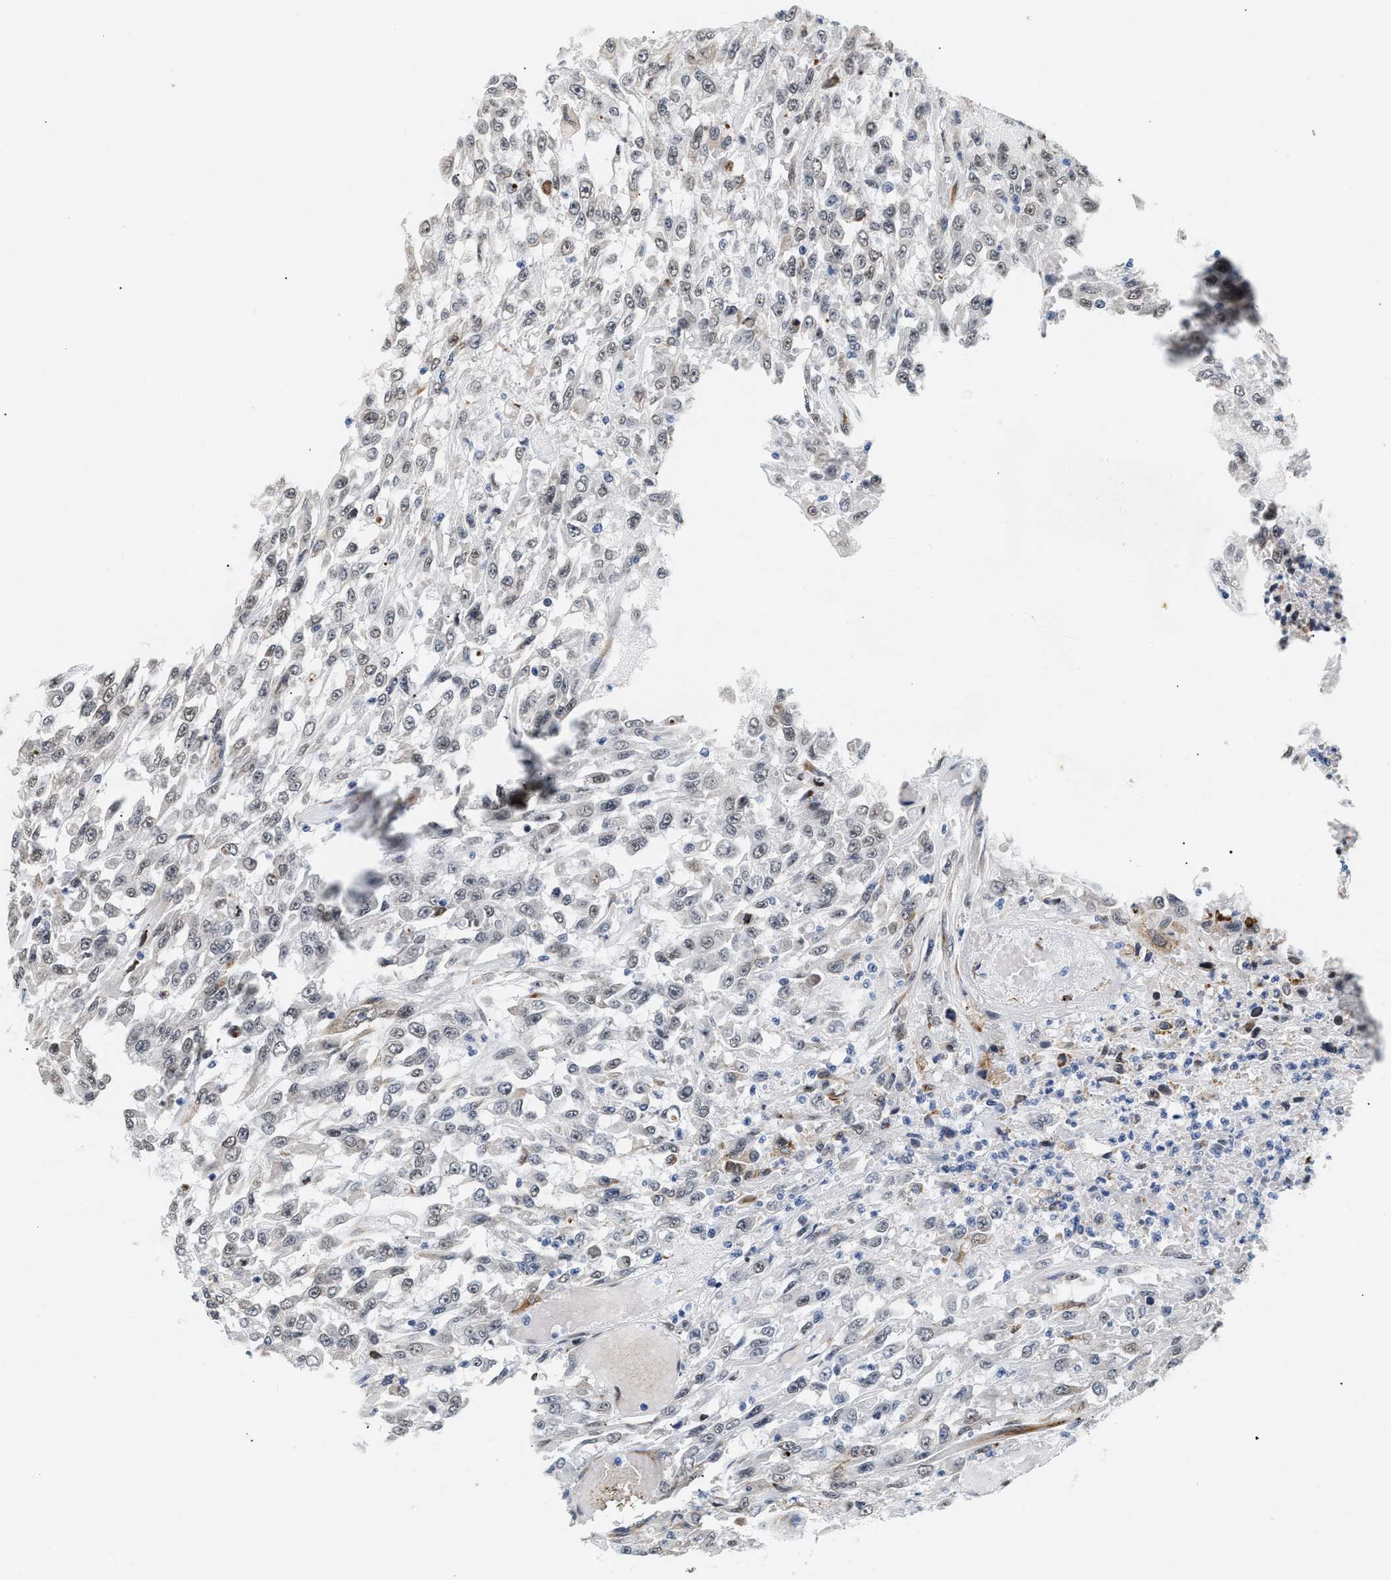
{"staining": {"intensity": "weak", "quantity": "<25%", "location": "nuclear"}, "tissue": "urothelial cancer", "cell_type": "Tumor cells", "image_type": "cancer", "snomed": [{"axis": "morphology", "description": "Urothelial carcinoma, High grade"}, {"axis": "topography", "description": "Urinary bladder"}], "caption": "Immunohistochemical staining of human urothelial cancer reveals no significant staining in tumor cells.", "gene": "THOC1", "patient": {"sex": "male", "age": 46}}